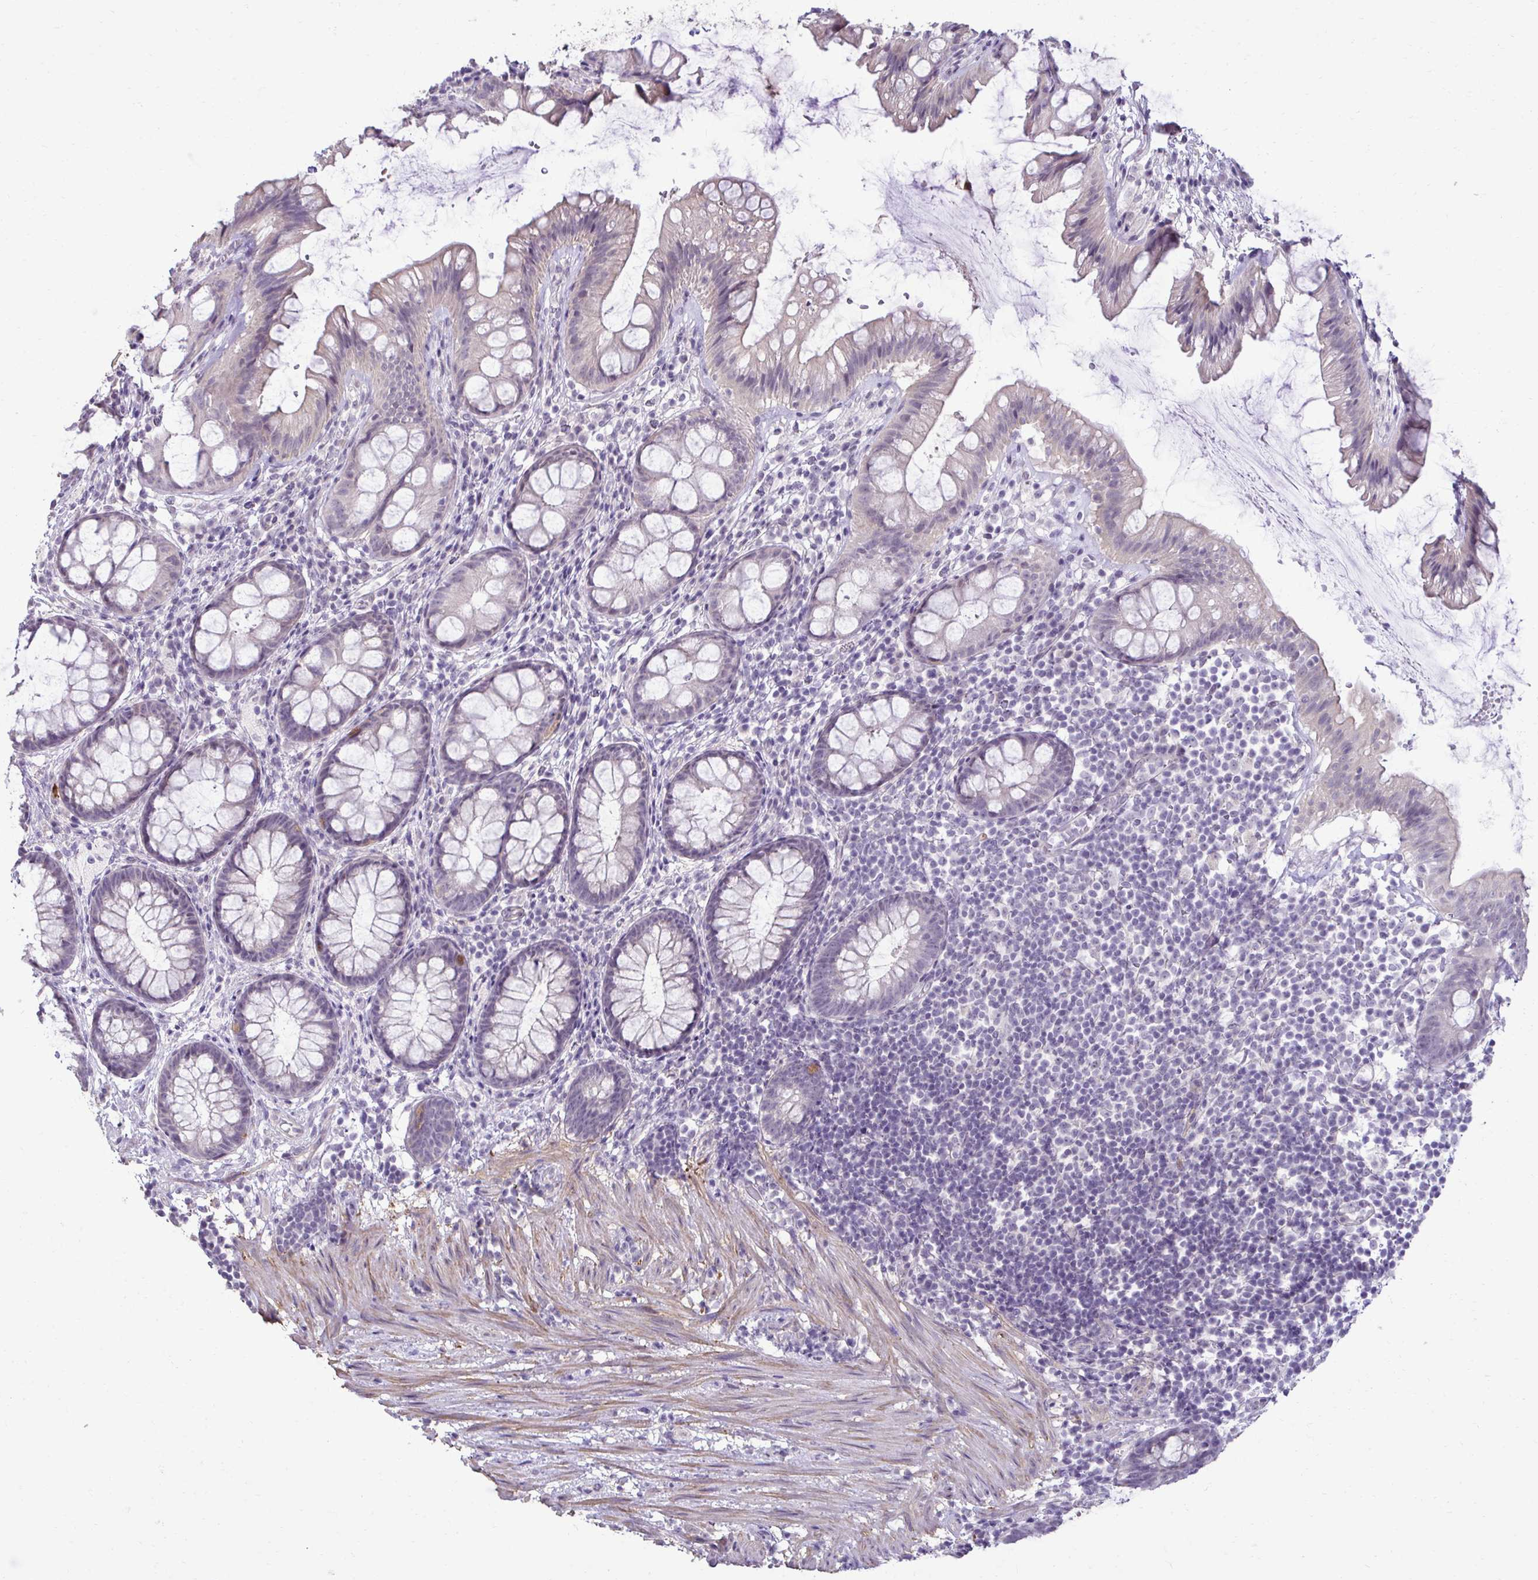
{"staining": {"intensity": "moderate", "quantity": "<25%", "location": "cytoplasmic/membranous"}, "tissue": "rectum", "cell_type": "Glandular cells", "image_type": "normal", "snomed": [{"axis": "morphology", "description": "Normal tissue, NOS"}, {"axis": "topography", "description": "Rectum"}], "caption": "IHC of normal rectum exhibits low levels of moderate cytoplasmic/membranous staining in approximately <25% of glandular cells. The staining is performed using DAB (3,3'-diaminobenzidine) brown chromogen to label protein expression. The nuclei are counter-stained blue using hematoxylin.", "gene": "SLC30A3", "patient": {"sex": "female", "age": 62}}